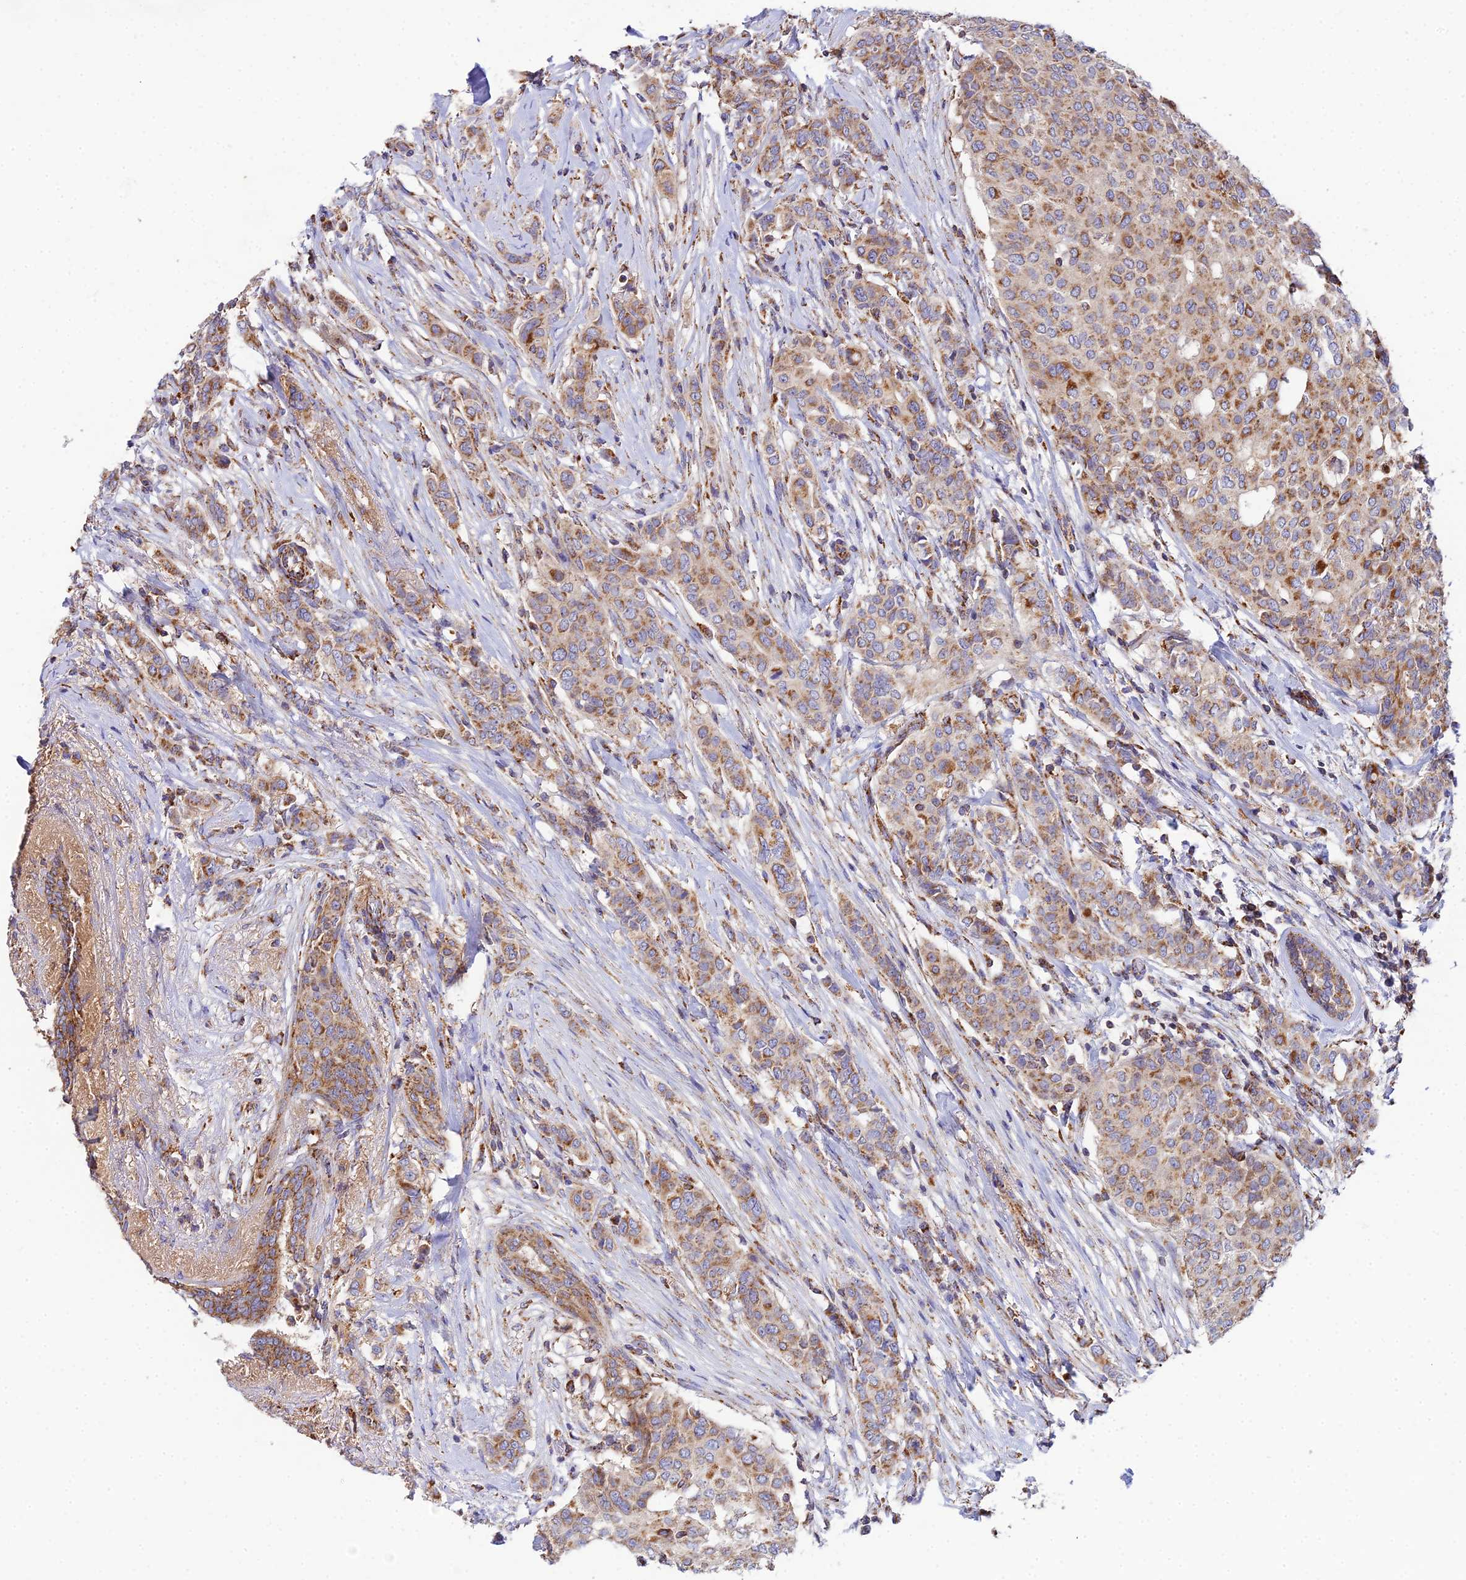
{"staining": {"intensity": "moderate", "quantity": ">75%", "location": "cytoplasmic/membranous"}, "tissue": "breast cancer", "cell_type": "Tumor cells", "image_type": "cancer", "snomed": [{"axis": "morphology", "description": "Lobular carcinoma"}, {"axis": "topography", "description": "Breast"}], "caption": "DAB (3,3'-diaminobenzidine) immunohistochemical staining of human breast lobular carcinoma shows moderate cytoplasmic/membranous protein expression in about >75% of tumor cells.", "gene": "NIPSNAP3A", "patient": {"sex": "female", "age": 51}}